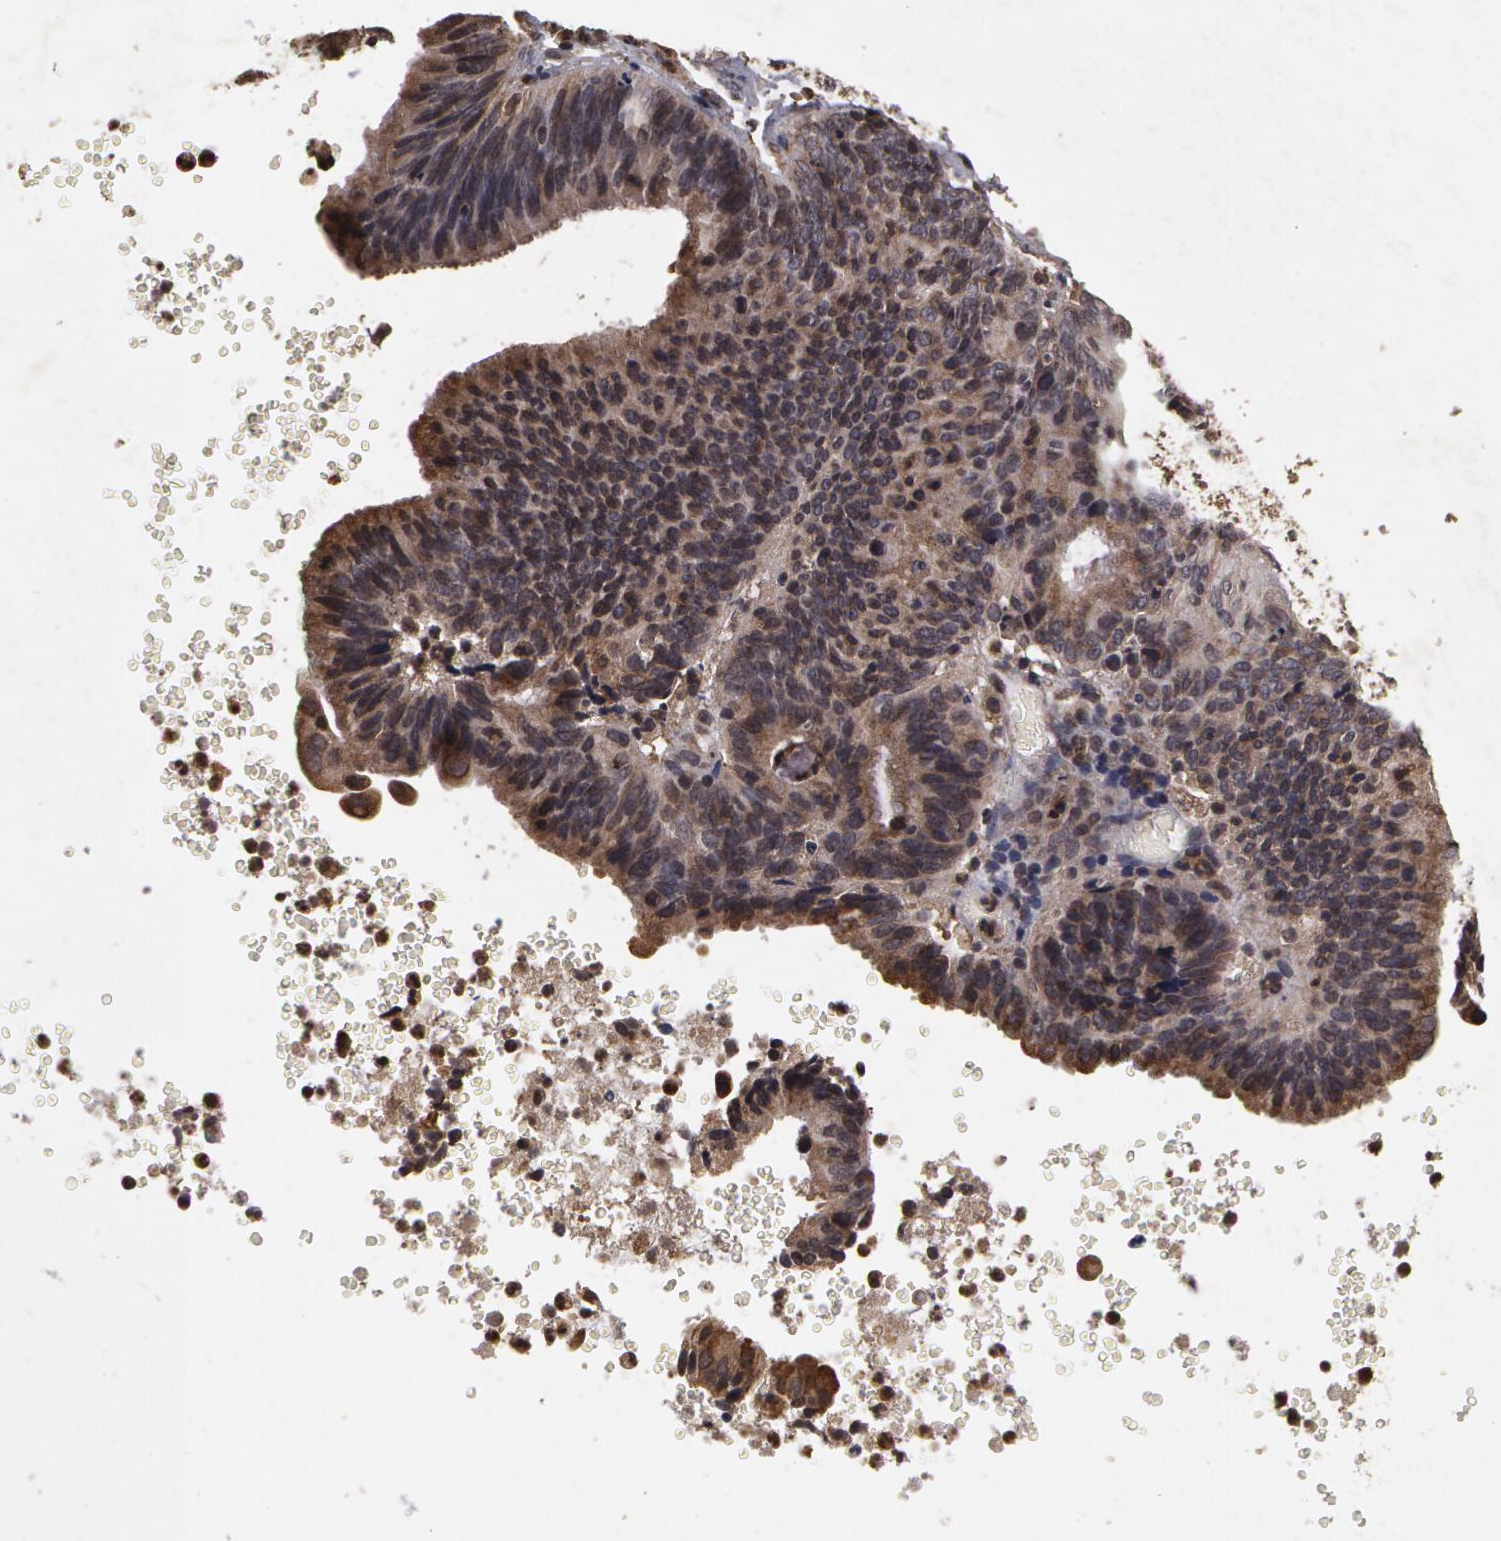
{"staining": {"intensity": "weak", "quantity": ">75%", "location": "cytoplasmic/membranous"}, "tissue": "ovarian cancer", "cell_type": "Tumor cells", "image_type": "cancer", "snomed": [{"axis": "morphology", "description": "Carcinoma, endometroid"}, {"axis": "topography", "description": "Ovary"}], "caption": "Tumor cells reveal weak cytoplasmic/membranous expression in approximately >75% of cells in ovarian cancer.", "gene": "CALR", "patient": {"sex": "female", "age": 52}}